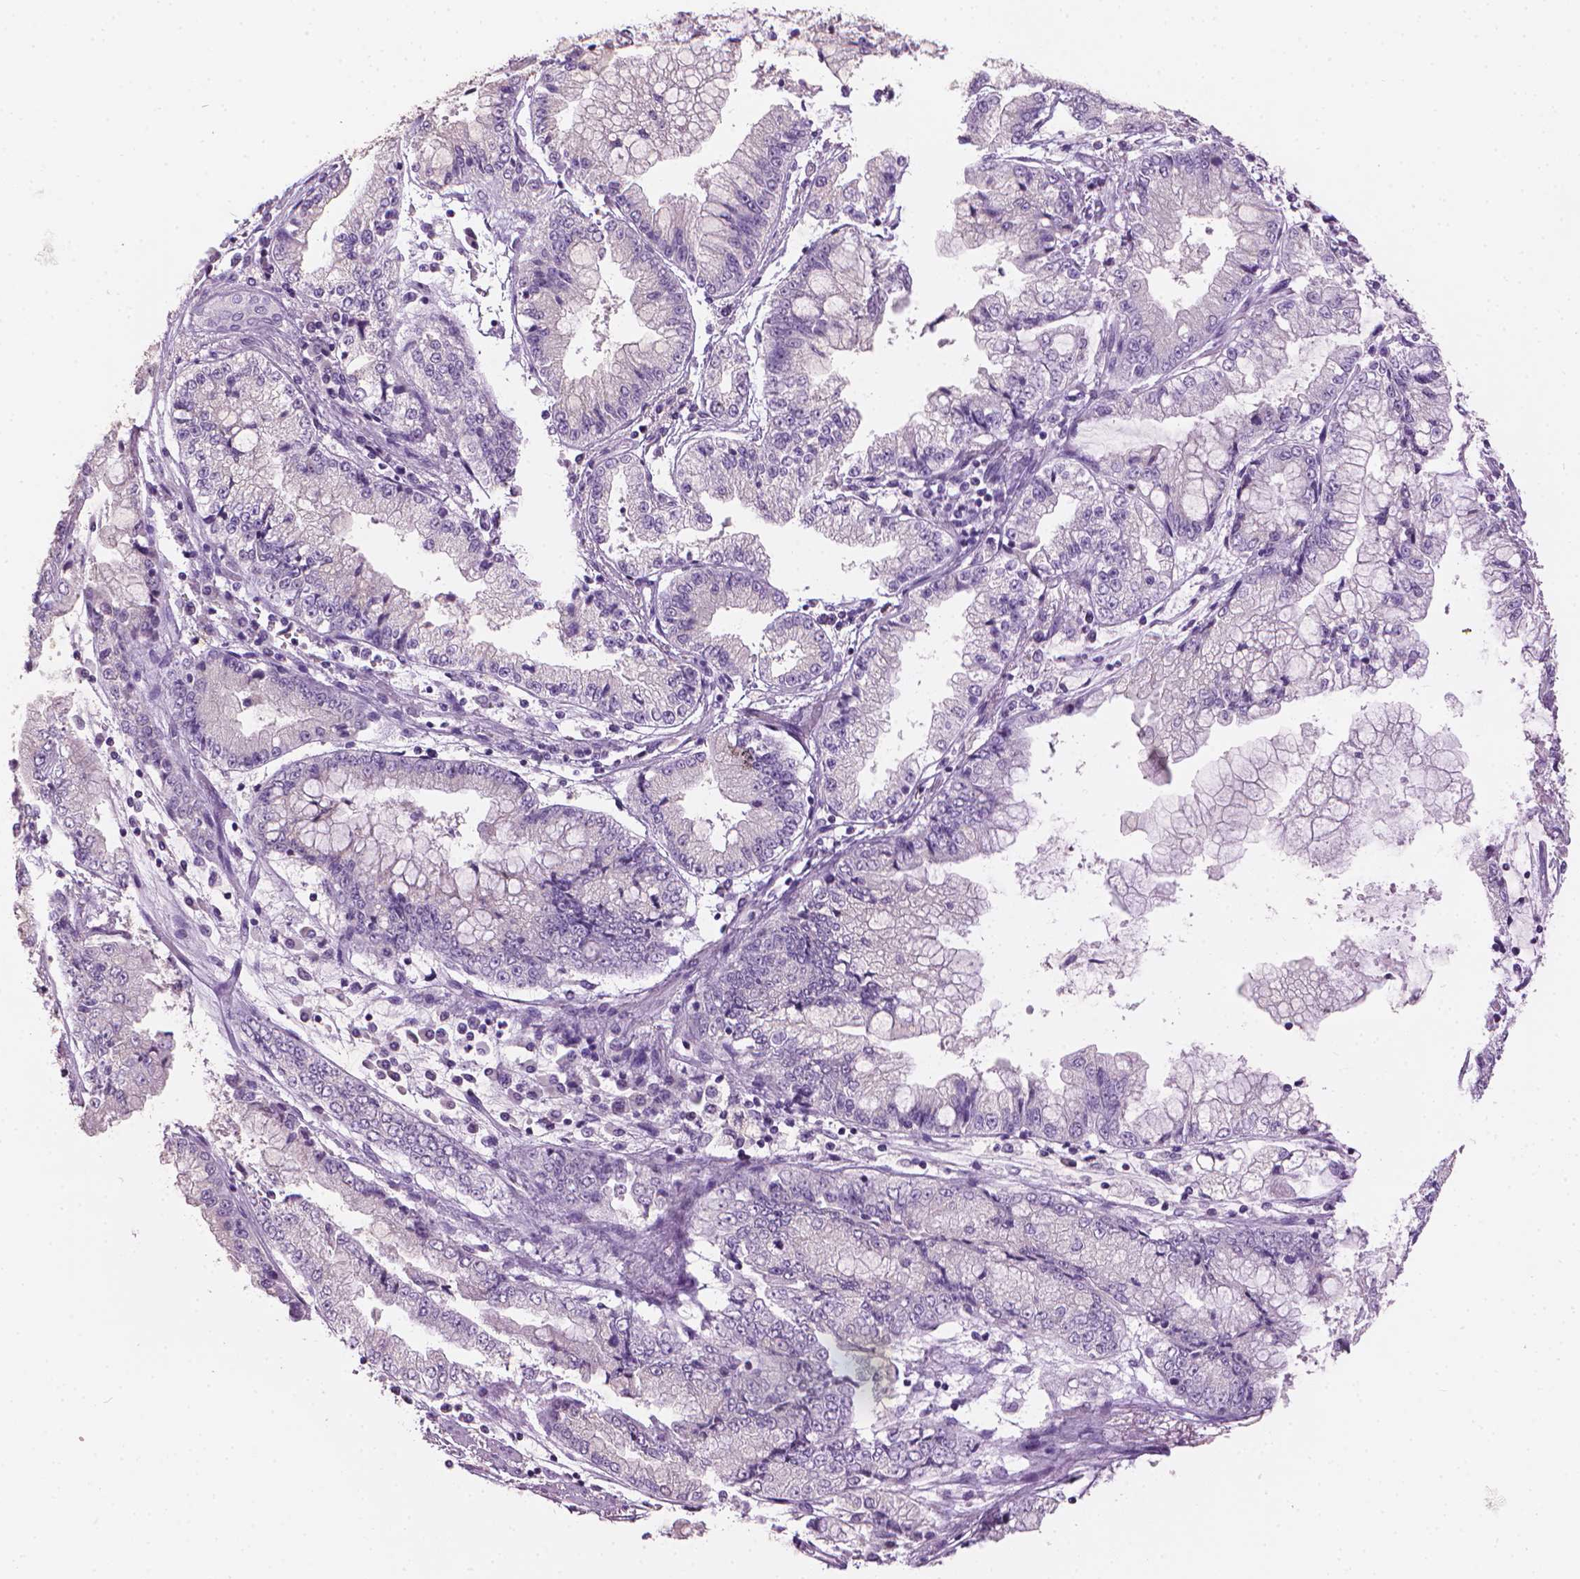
{"staining": {"intensity": "negative", "quantity": "none", "location": "none"}, "tissue": "stomach cancer", "cell_type": "Tumor cells", "image_type": "cancer", "snomed": [{"axis": "morphology", "description": "Adenocarcinoma, NOS"}, {"axis": "topography", "description": "Stomach, upper"}], "caption": "Immunohistochemical staining of human stomach cancer (adenocarcinoma) shows no significant positivity in tumor cells.", "gene": "MLANA", "patient": {"sex": "female", "age": 74}}